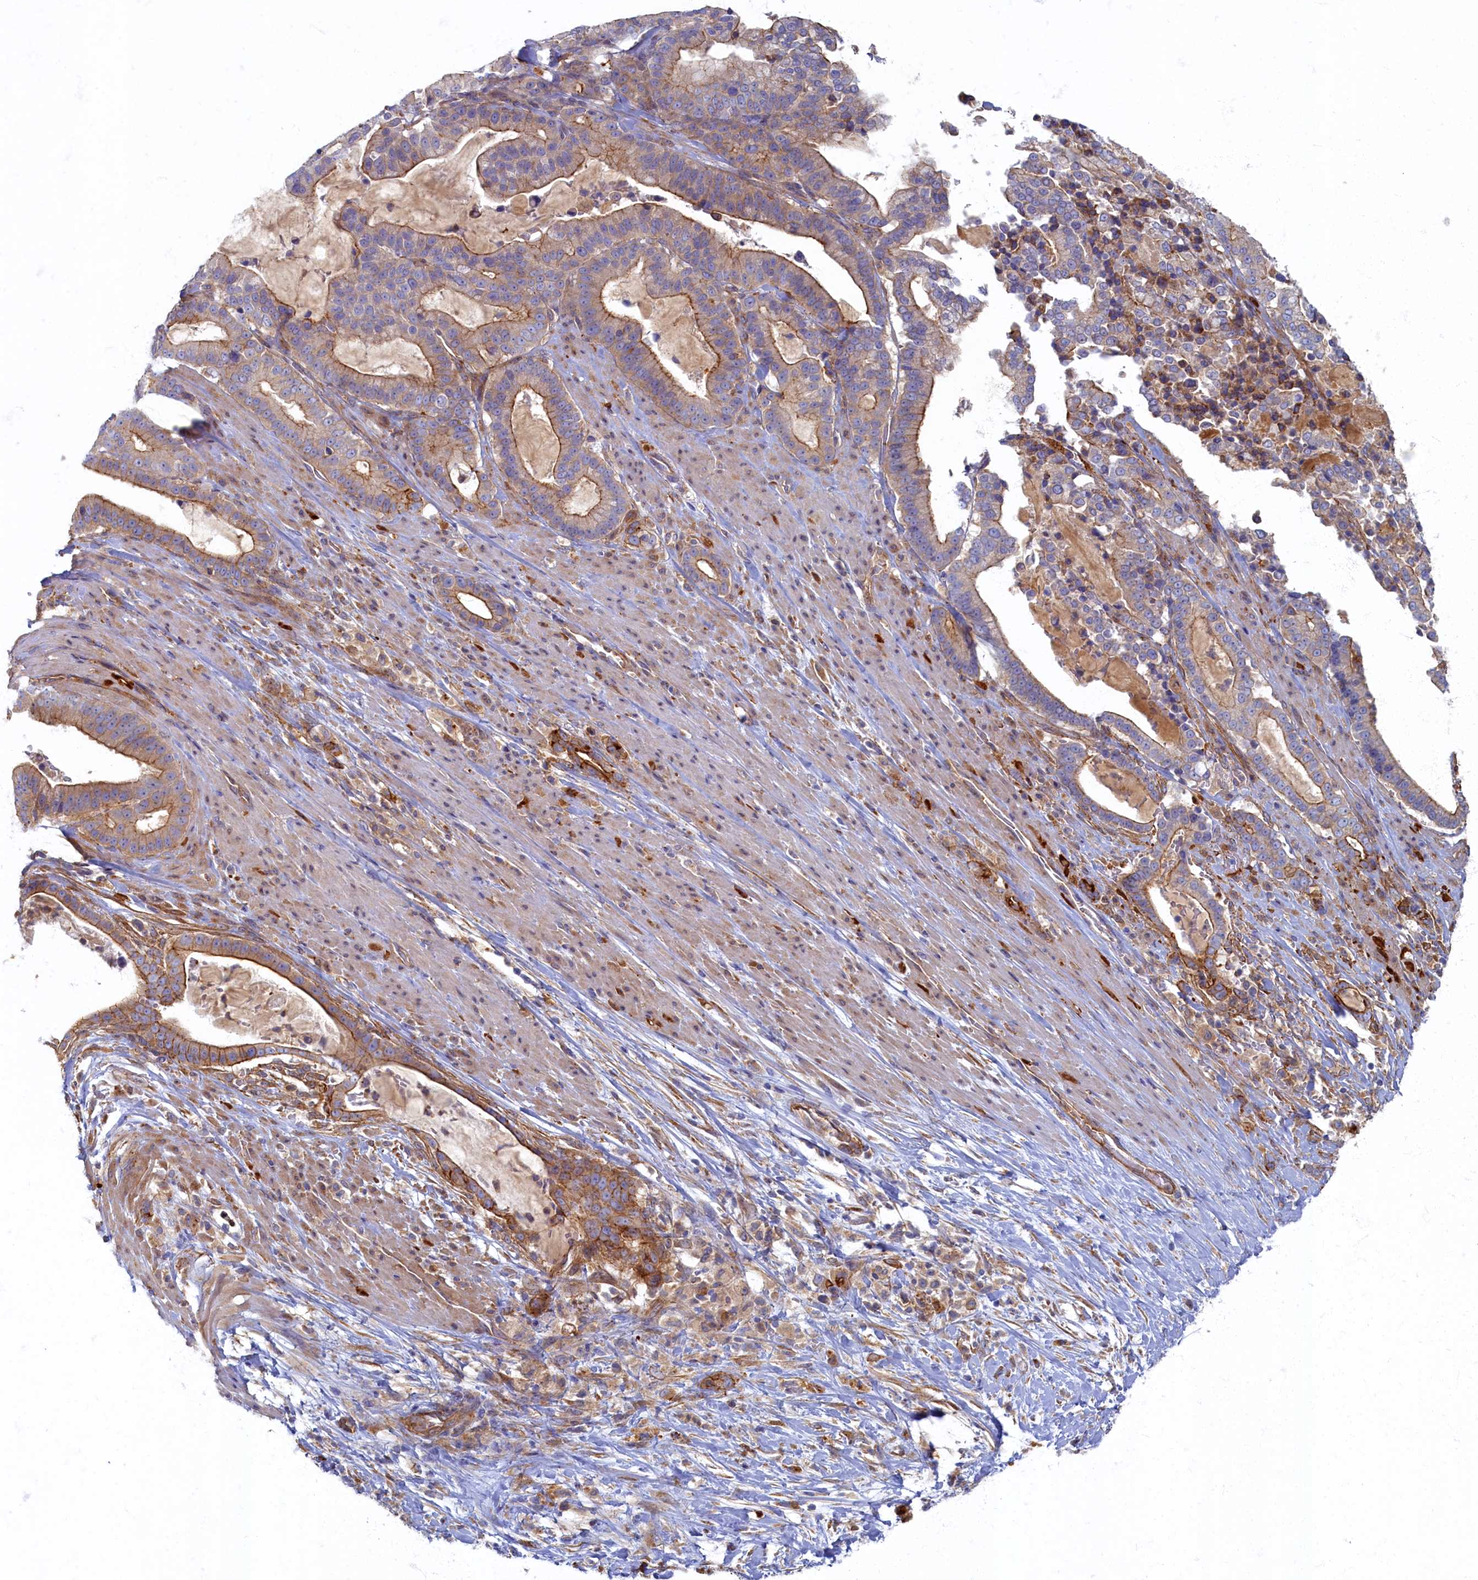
{"staining": {"intensity": "moderate", "quantity": "25%-75%", "location": "cytoplasmic/membranous"}, "tissue": "pancreatic cancer", "cell_type": "Tumor cells", "image_type": "cancer", "snomed": [{"axis": "morphology", "description": "Adenocarcinoma, NOS"}, {"axis": "topography", "description": "Pancreas"}], "caption": "Pancreatic cancer (adenocarcinoma) stained with DAB immunohistochemistry demonstrates medium levels of moderate cytoplasmic/membranous expression in approximately 25%-75% of tumor cells.", "gene": "PSMG2", "patient": {"sex": "male", "age": 63}}